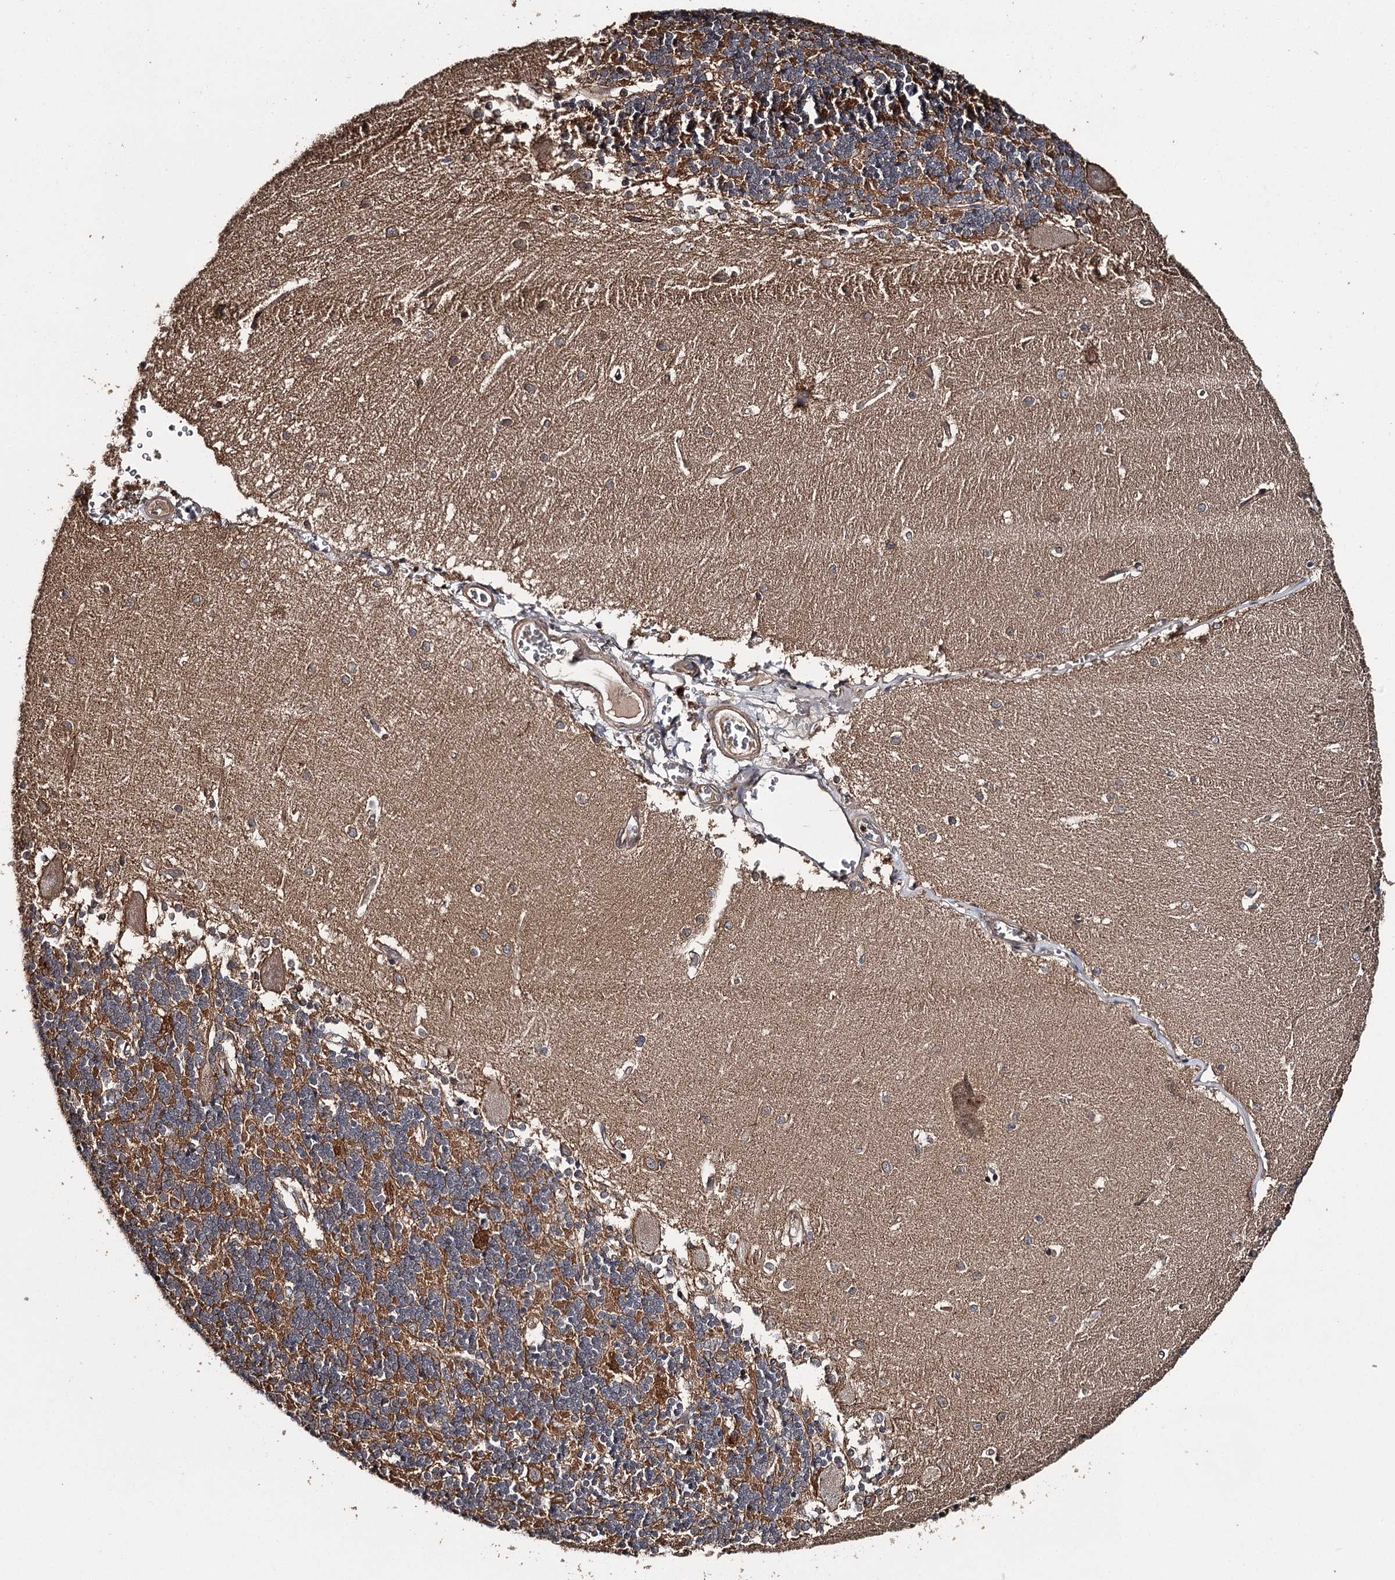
{"staining": {"intensity": "strong", "quantity": "25%-75%", "location": "cytoplasmic/membranous"}, "tissue": "cerebellum", "cell_type": "Cells in granular layer", "image_type": "normal", "snomed": [{"axis": "morphology", "description": "Normal tissue, NOS"}, {"axis": "topography", "description": "Cerebellum"}], "caption": "Cells in granular layer show high levels of strong cytoplasmic/membranous expression in approximately 25%-75% of cells in normal cerebellum. (IHC, brightfield microscopy, high magnification).", "gene": "RAB21", "patient": {"sex": "male", "age": 37}}